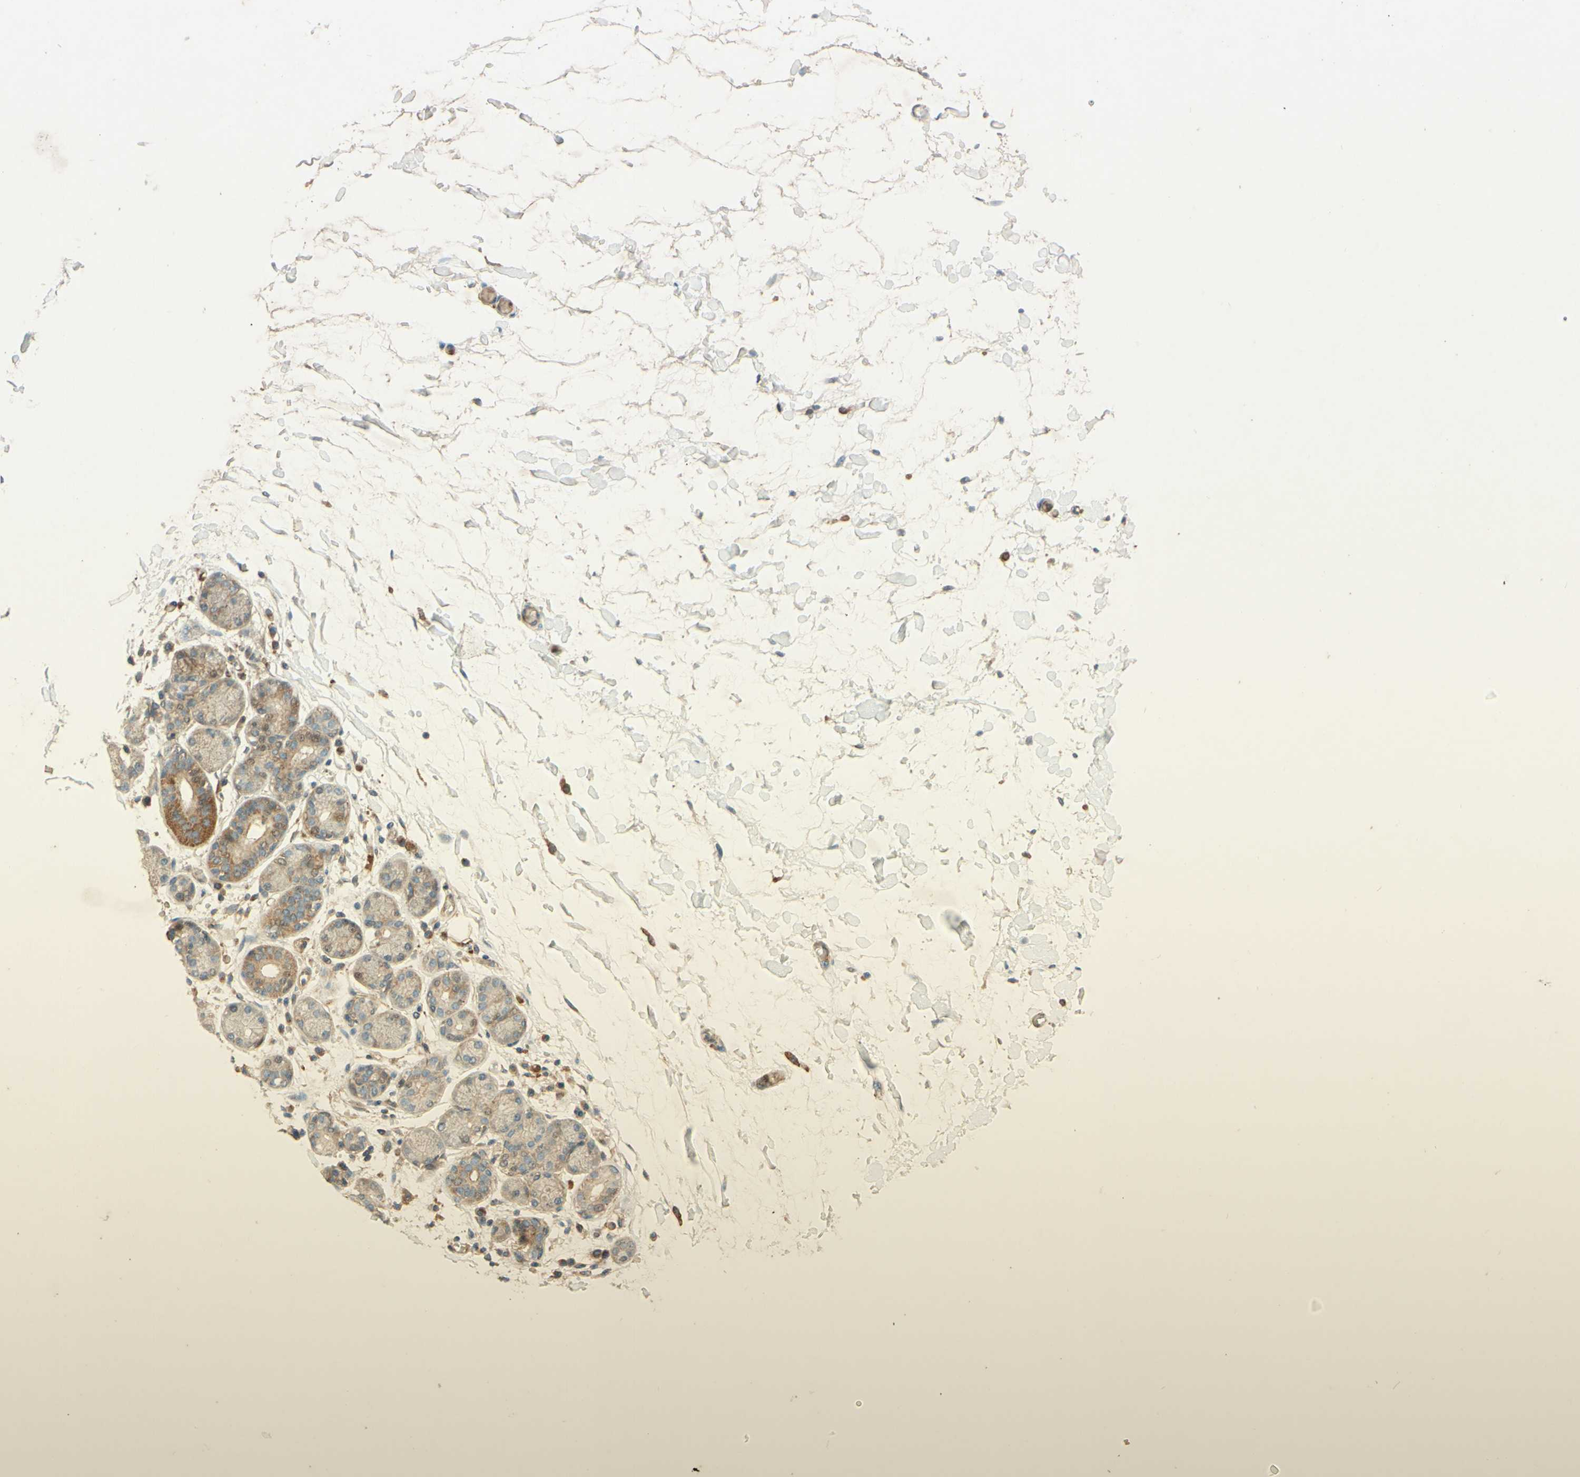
{"staining": {"intensity": "moderate", "quantity": "<25%", "location": "cytoplasmic/membranous"}, "tissue": "salivary gland", "cell_type": "Glandular cells", "image_type": "normal", "snomed": [{"axis": "morphology", "description": "Normal tissue, NOS"}, {"axis": "topography", "description": "Salivary gland"}], "caption": "Unremarkable salivary gland shows moderate cytoplasmic/membranous positivity in about <25% of glandular cells The staining is performed using DAB brown chromogen to label protein expression. The nuclei are counter-stained blue using hematoxylin..", "gene": "ADAM17", "patient": {"sex": "female", "age": 24}}